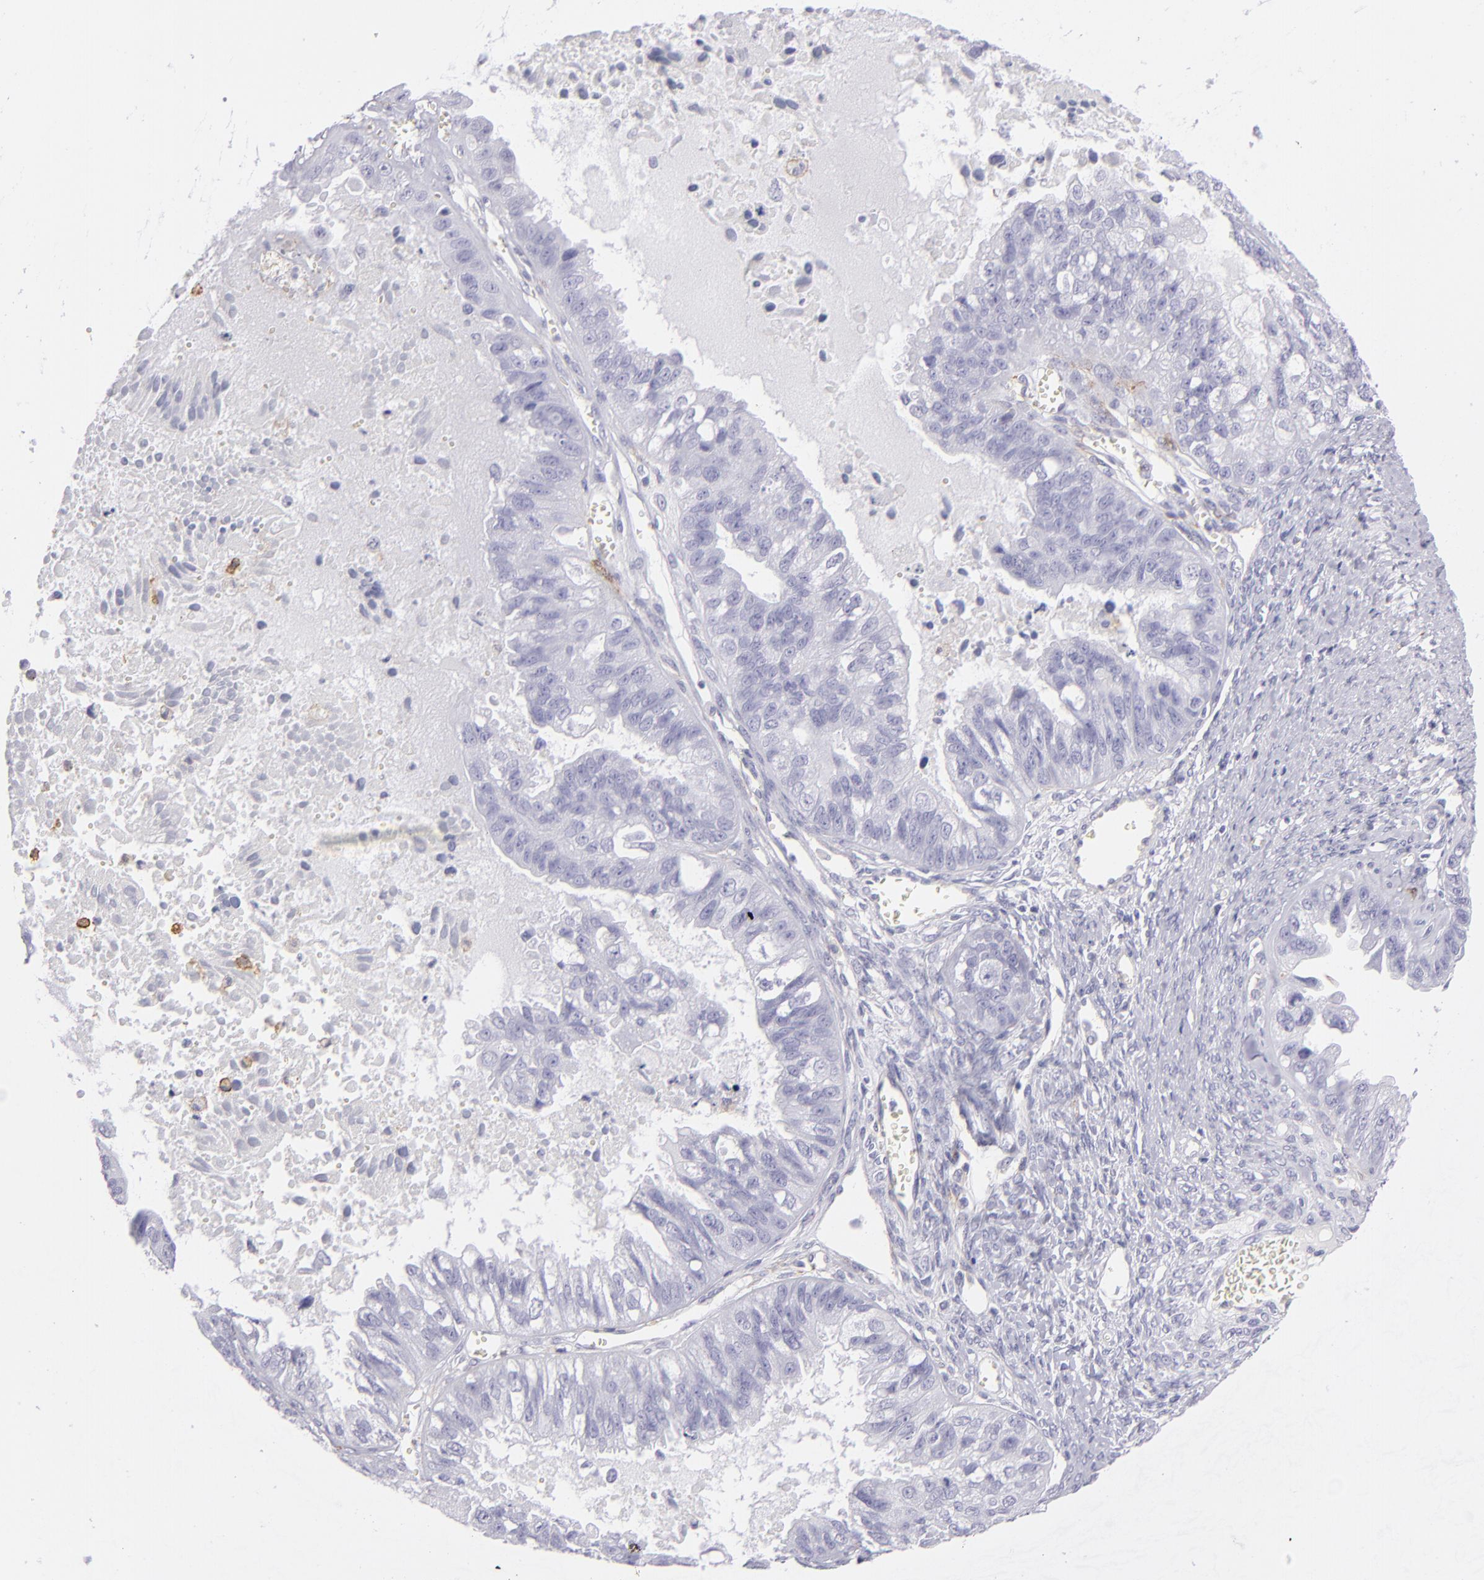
{"staining": {"intensity": "negative", "quantity": "none", "location": "none"}, "tissue": "ovarian cancer", "cell_type": "Tumor cells", "image_type": "cancer", "snomed": [{"axis": "morphology", "description": "Carcinoma, endometroid"}, {"axis": "topography", "description": "Ovary"}], "caption": "DAB (3,3'-diaminobenzidine) immunohistochemical staining of human ovarian cancer reveals no significant staining in tumor cells. Nuclei are stained in blue.", "gene": "THBD", "patient": {"sex": "female", "age": 85}}